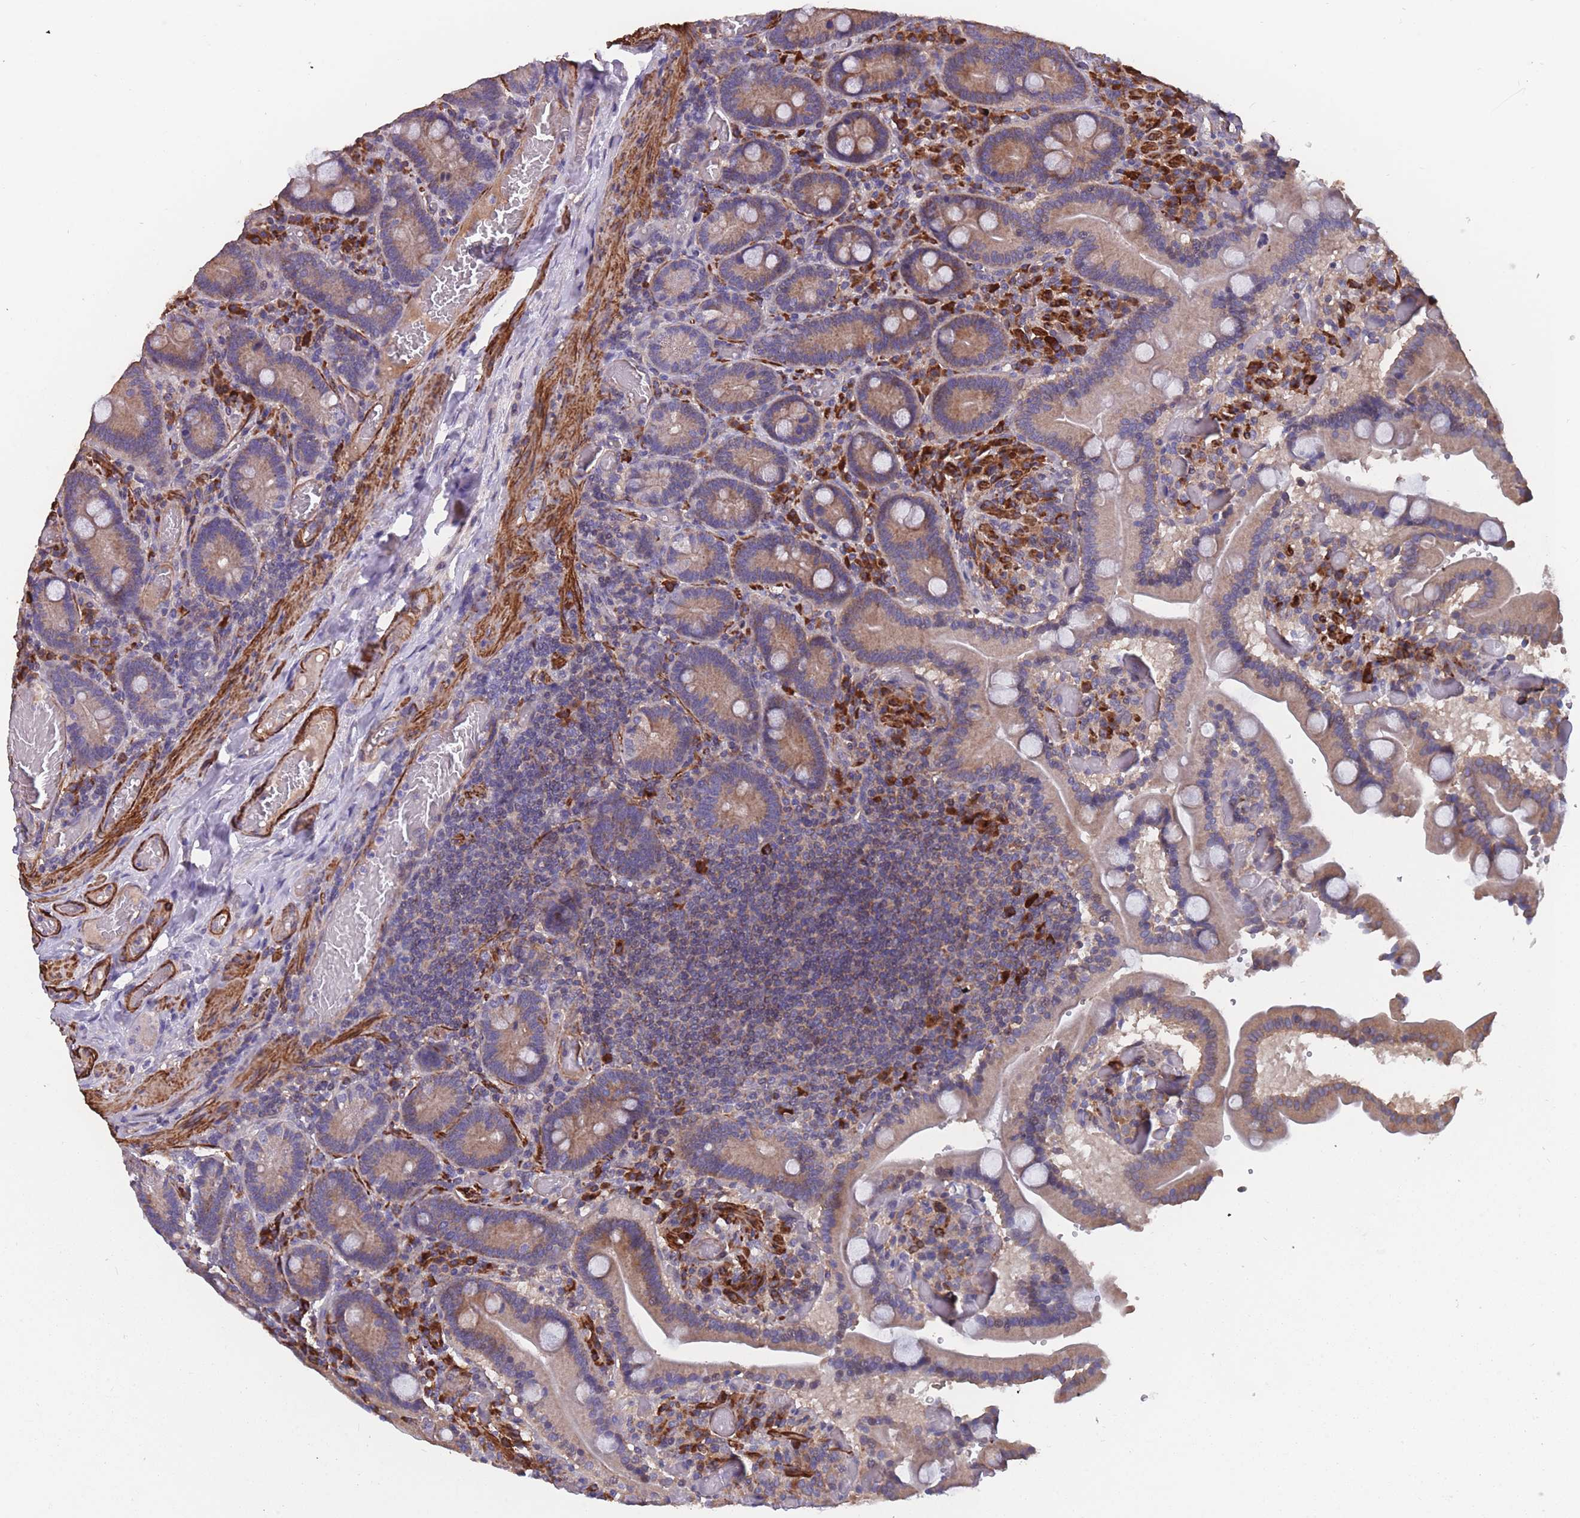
{"staining": {"intensity": "moderate", "quantity": "25%-75%", "location": "cytoplasmic/membranous"}, "tissue": "duodenum", "cell_type": "Glandular cells", "image_type": "normal", "snomed": [{"axis": "morphology", "description": "Normal tissue, NOS"}, {"axis": "topography", "description": "Duodenum"}], "caption": "The image shows staining of normal duodenum, revealing moderate cytoplasmic/membranous protein staining (brown color) within glandular cells. The protein of interest is stained brown, and the nuclei are stained in blue (DAB IHC with brightfield microscopy, high magnification).", "gene": "TOMM40L", "patient": {"sex": "female", "age": 62}}